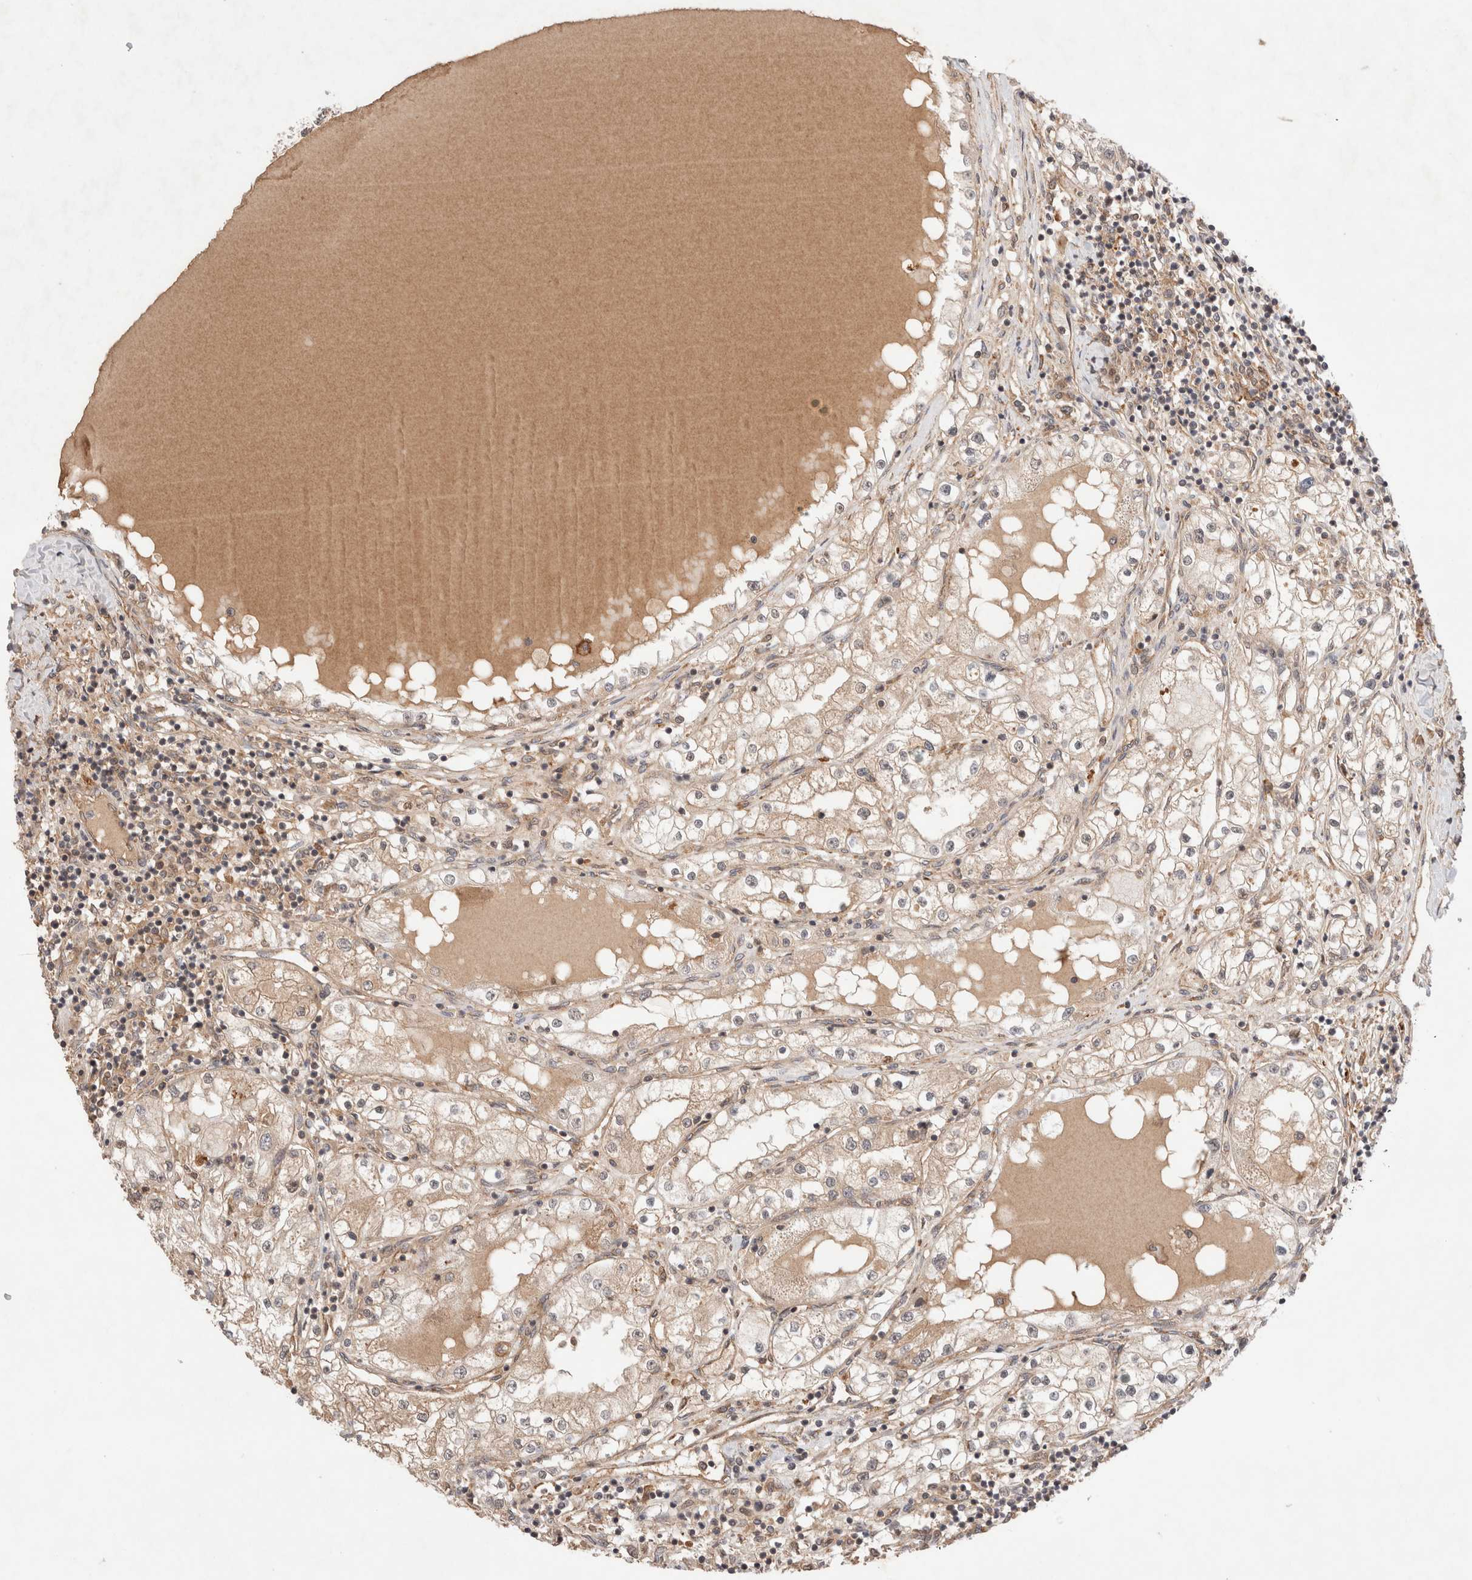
{"staining": {"intensity": "weak", "quantity": ">75%", "location": "cytoplasmic/membranous"}, "tissue": "renal cancer", "cell_type": "Tumor cells", "image_type": "cancer", "snomed": [{"axis": "morphology", "description": "Adenocarcinoma, NOS"}, {"axis": "topography", "description": "Kidney"}], "caption": "Protein analysis of renal adenocarcinoma tissue shows weak cytoplasmic/membranous expression in about >75% of tumor cells.", "gene": "SIKE1", "patient": {"sex": "male", "age": 68}}